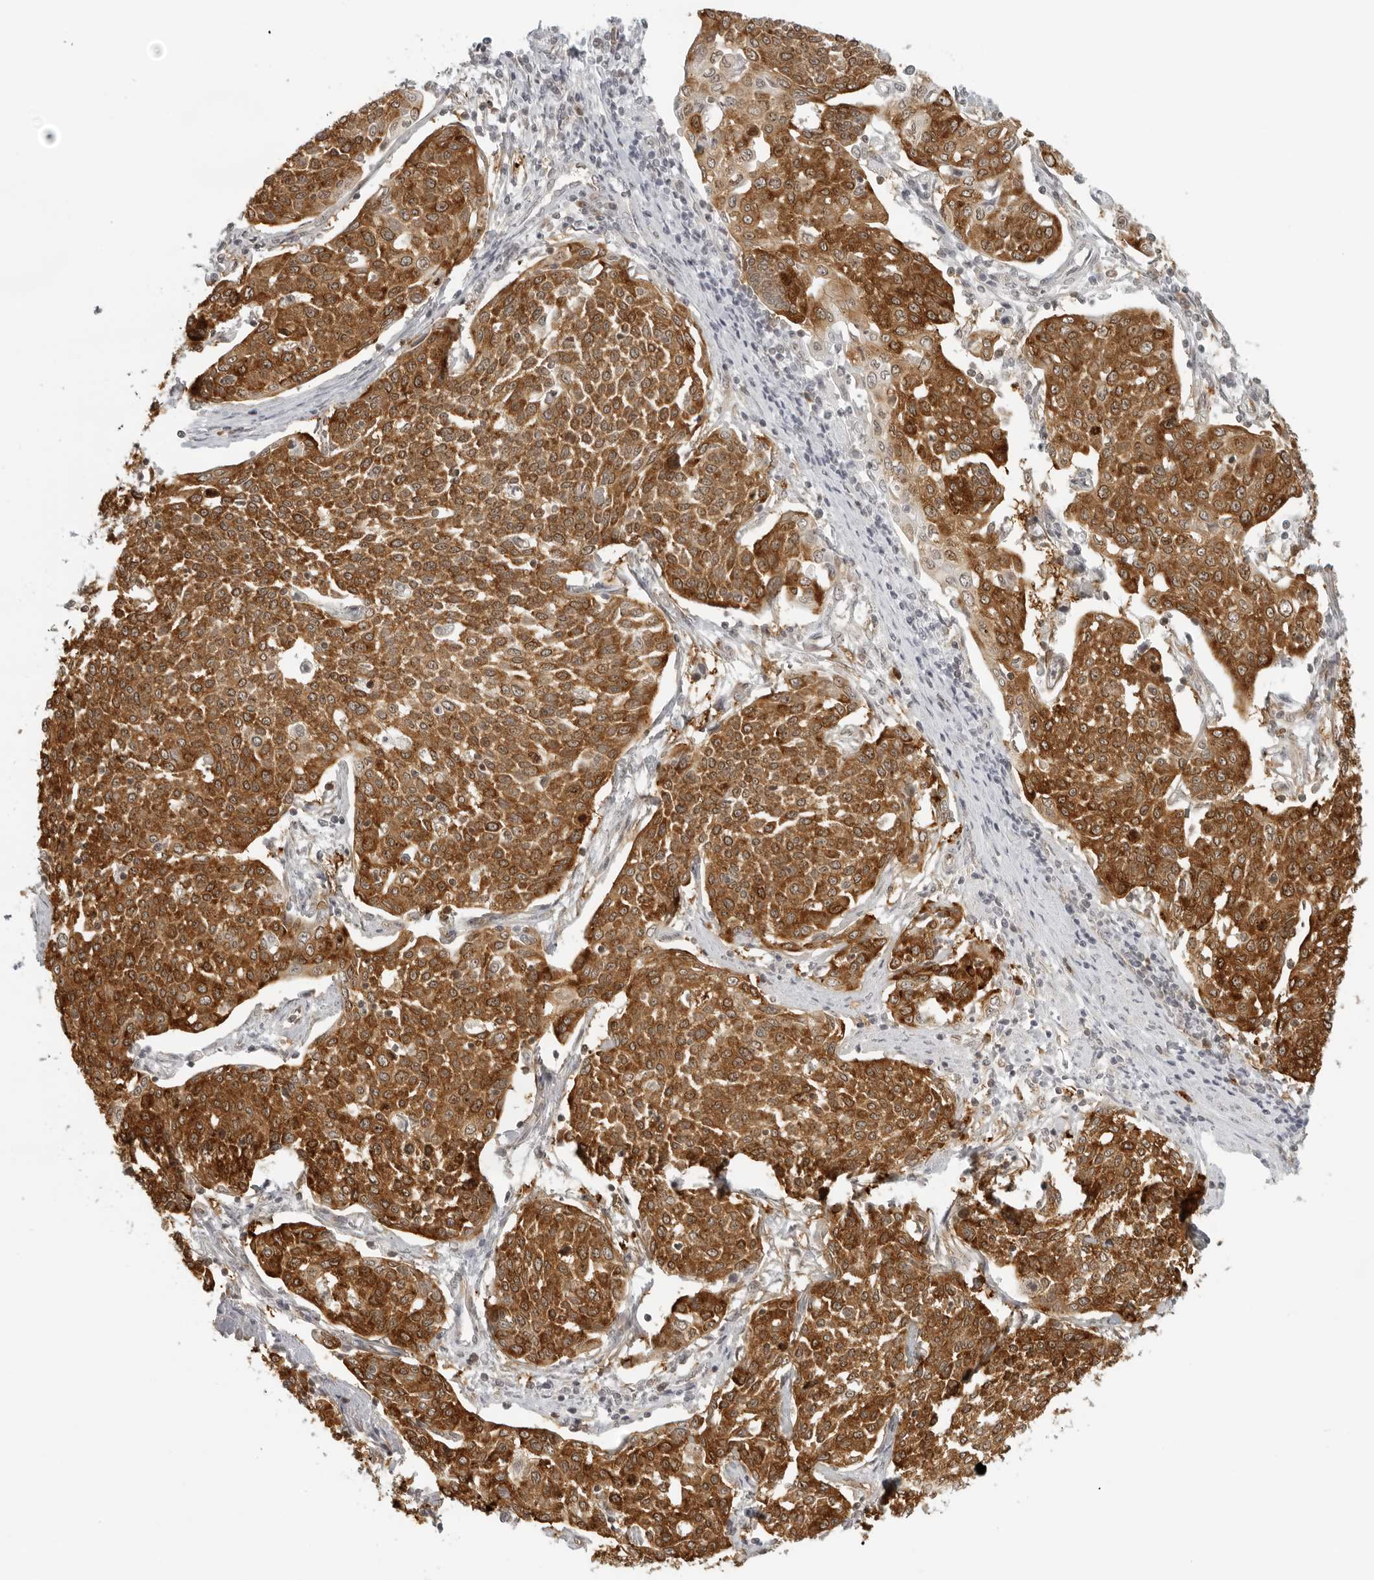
{"staining": {"intensity": "strong", "quantity": ">75%", "location": "cytoplasmic/membranous"}, "tissue": "cervical cancer", "cell_type": "Tumor cells", "image_type": "cancer", "snomed": [{"axis": "morphology", "description": "Squamous cell carcinoma, NOS"}, {"axis": "topography", "description": "Cervix"}], "caption": "The immunohistochemical stain highlights strong cytoplasmic/membranous expression in tumor cells of cervical cancer (squamous cell carcinoma) tissue.", "gene": "EIF4G1", "patient": {"sex": "female", "age": 34}}